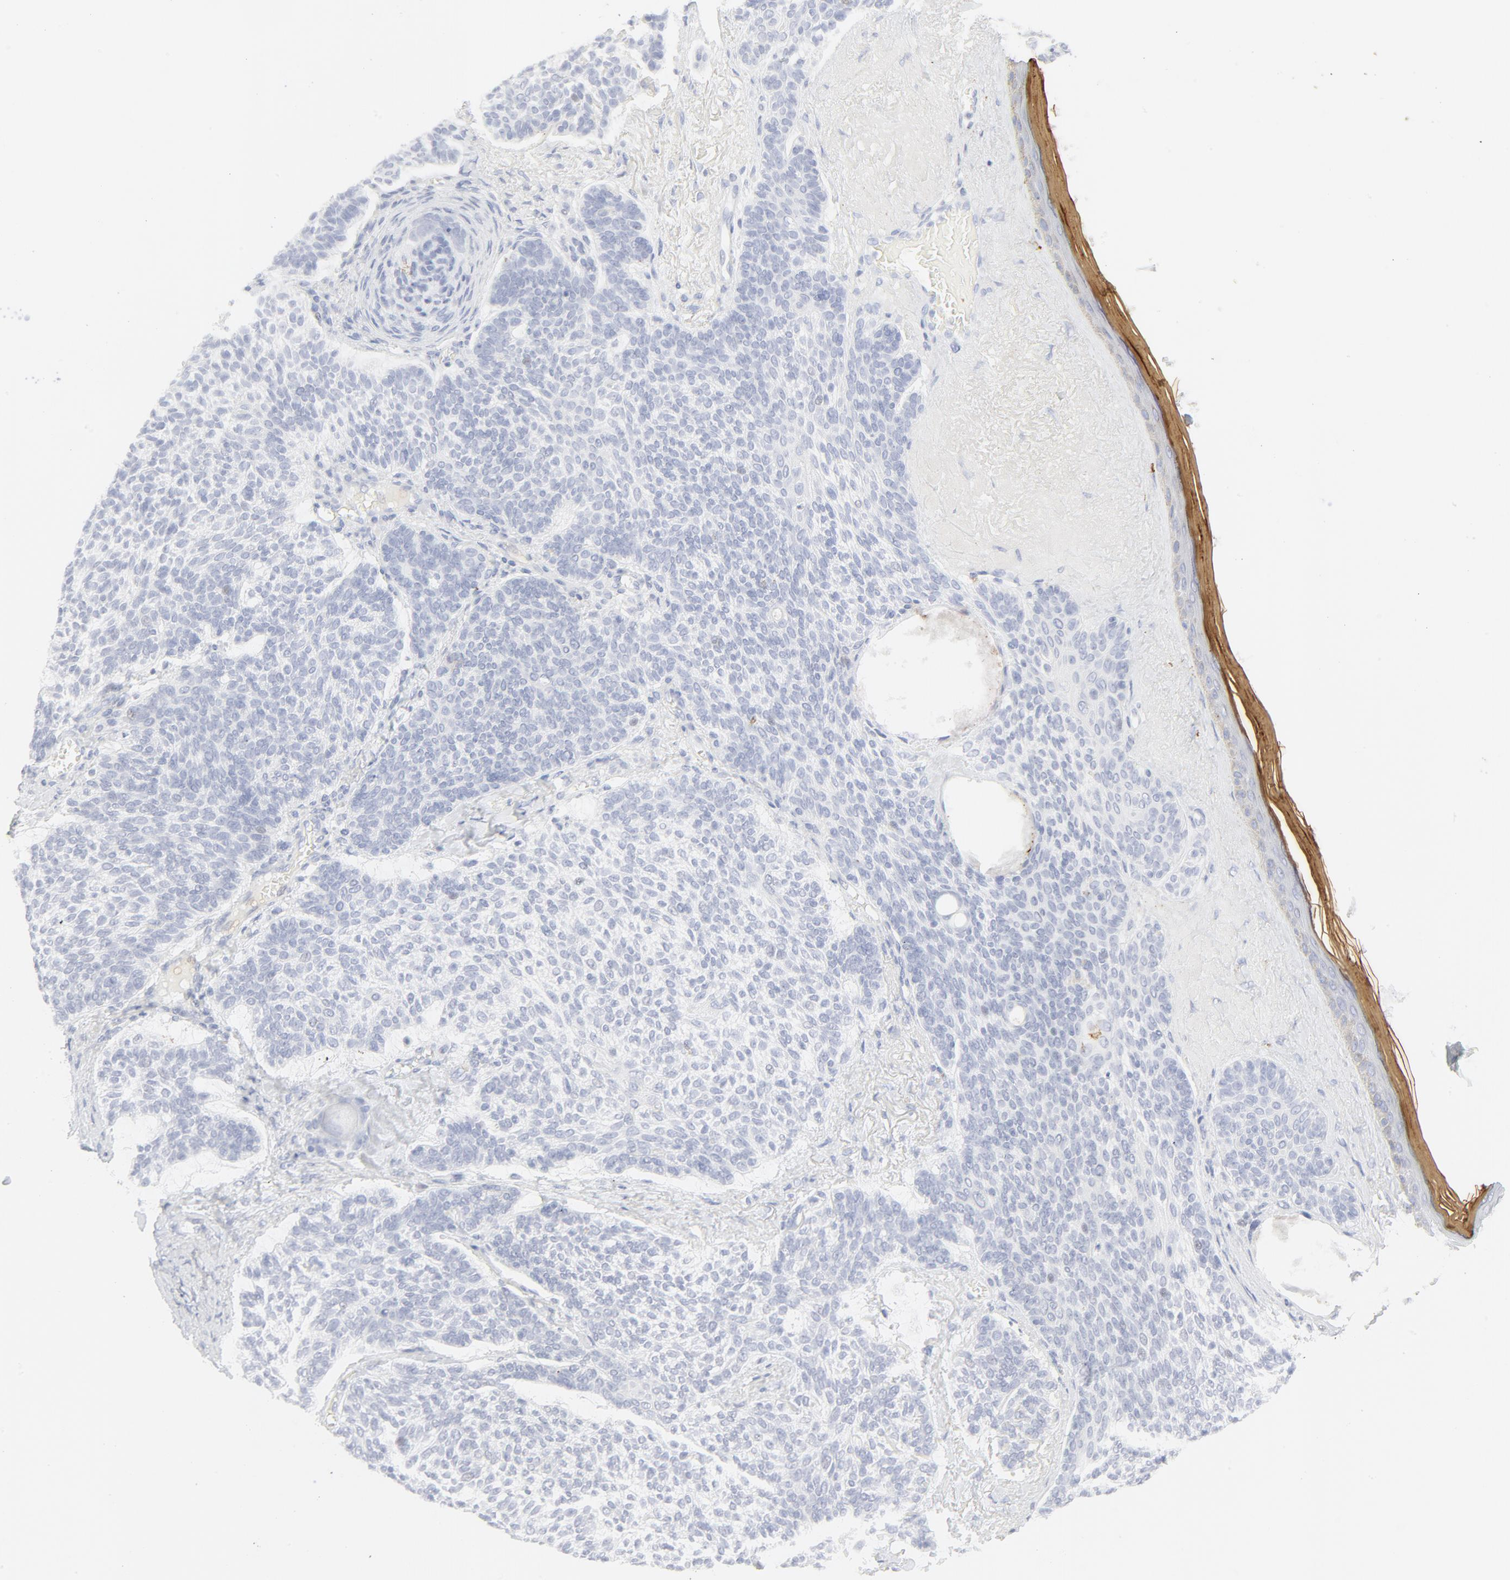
{"staining": {"intensity": "negative", "quantity": "none", "location": "none"}, "tissue": "skin cancer", "cell_type": "Tumor cells", "image_type": "cancer", "snomed": [{"axis": "morphology", "description": "Normal tissue, NOS"}, {"axis": "morphology", "description": "Basal cell carcinoma"}, {"axis": "topography", "description": "Skin"}], "caption": "Image shows no protein positivity in tumor cells of basal cell carcinoma (skin) tissue. The staining is performed using DAB (3,3'-diaminobenzidine) brown chromogen with nuclei counter-stained in using hematoxylin.", "gene": "CCR7", "patient": {"sex": "female", "age": 70}}